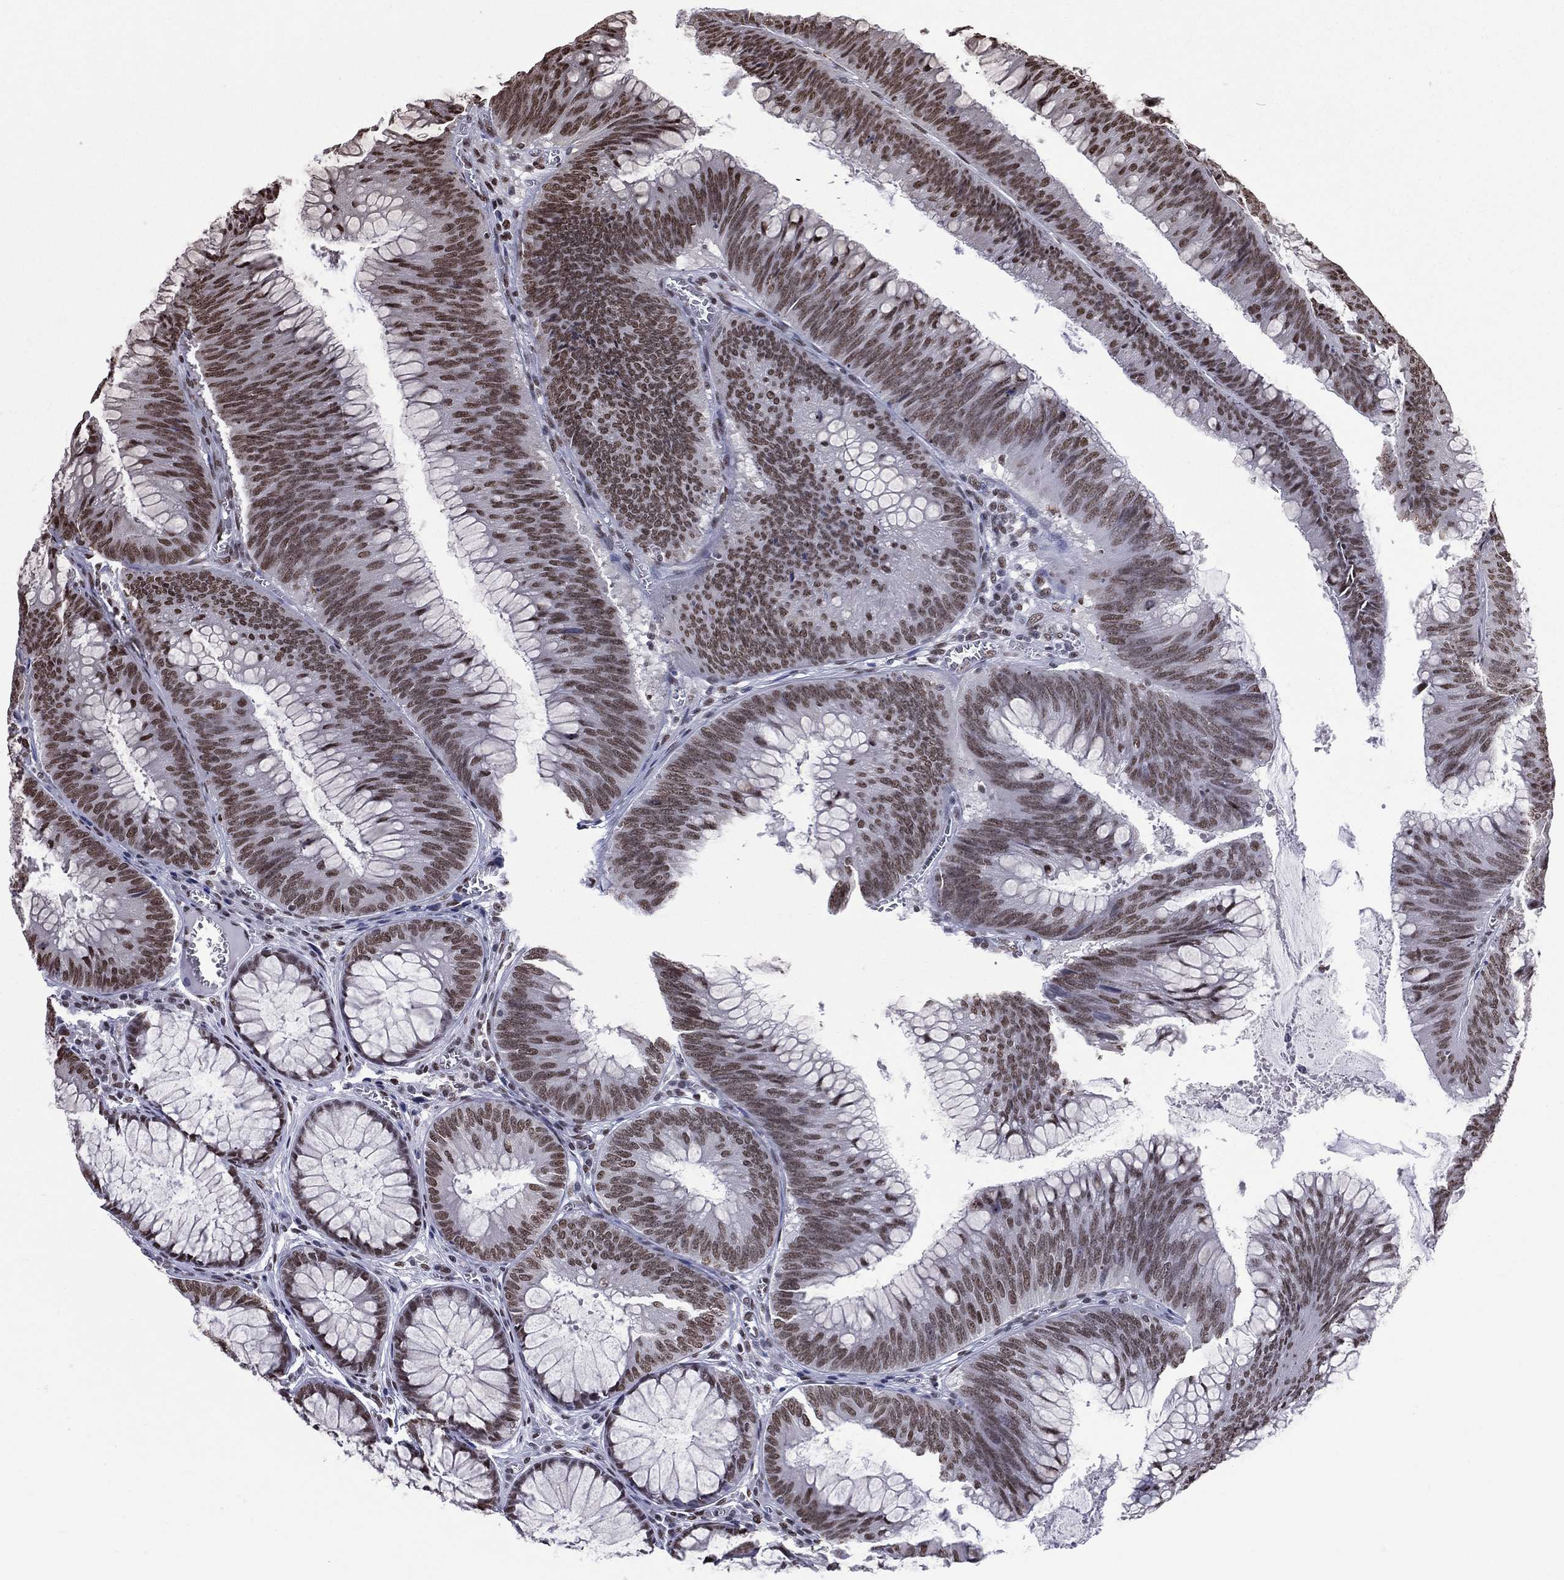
{"staining": {"intensity": "moderate", "quantity": ">75%", "location": "nuclear"}, "tissue": "colorectal cancer", "cell_type": "Tumor cells", "image_type": "cancer", "snomed": [{"axis": "morphology", "description": "Adenocarcinoma, NOS"}, {"axis": "topography", "description": "Rectum"}], "caption": "The immunohistochemical stain labels moderate nuclear positivity in tumor cells of adenocarcinoma (colorectal) tissue. (DAB = brown stain, brightfield microscopy at high magnification).", "gene": "ZNF7", "patient": {"sex": "female", "age": 72}}